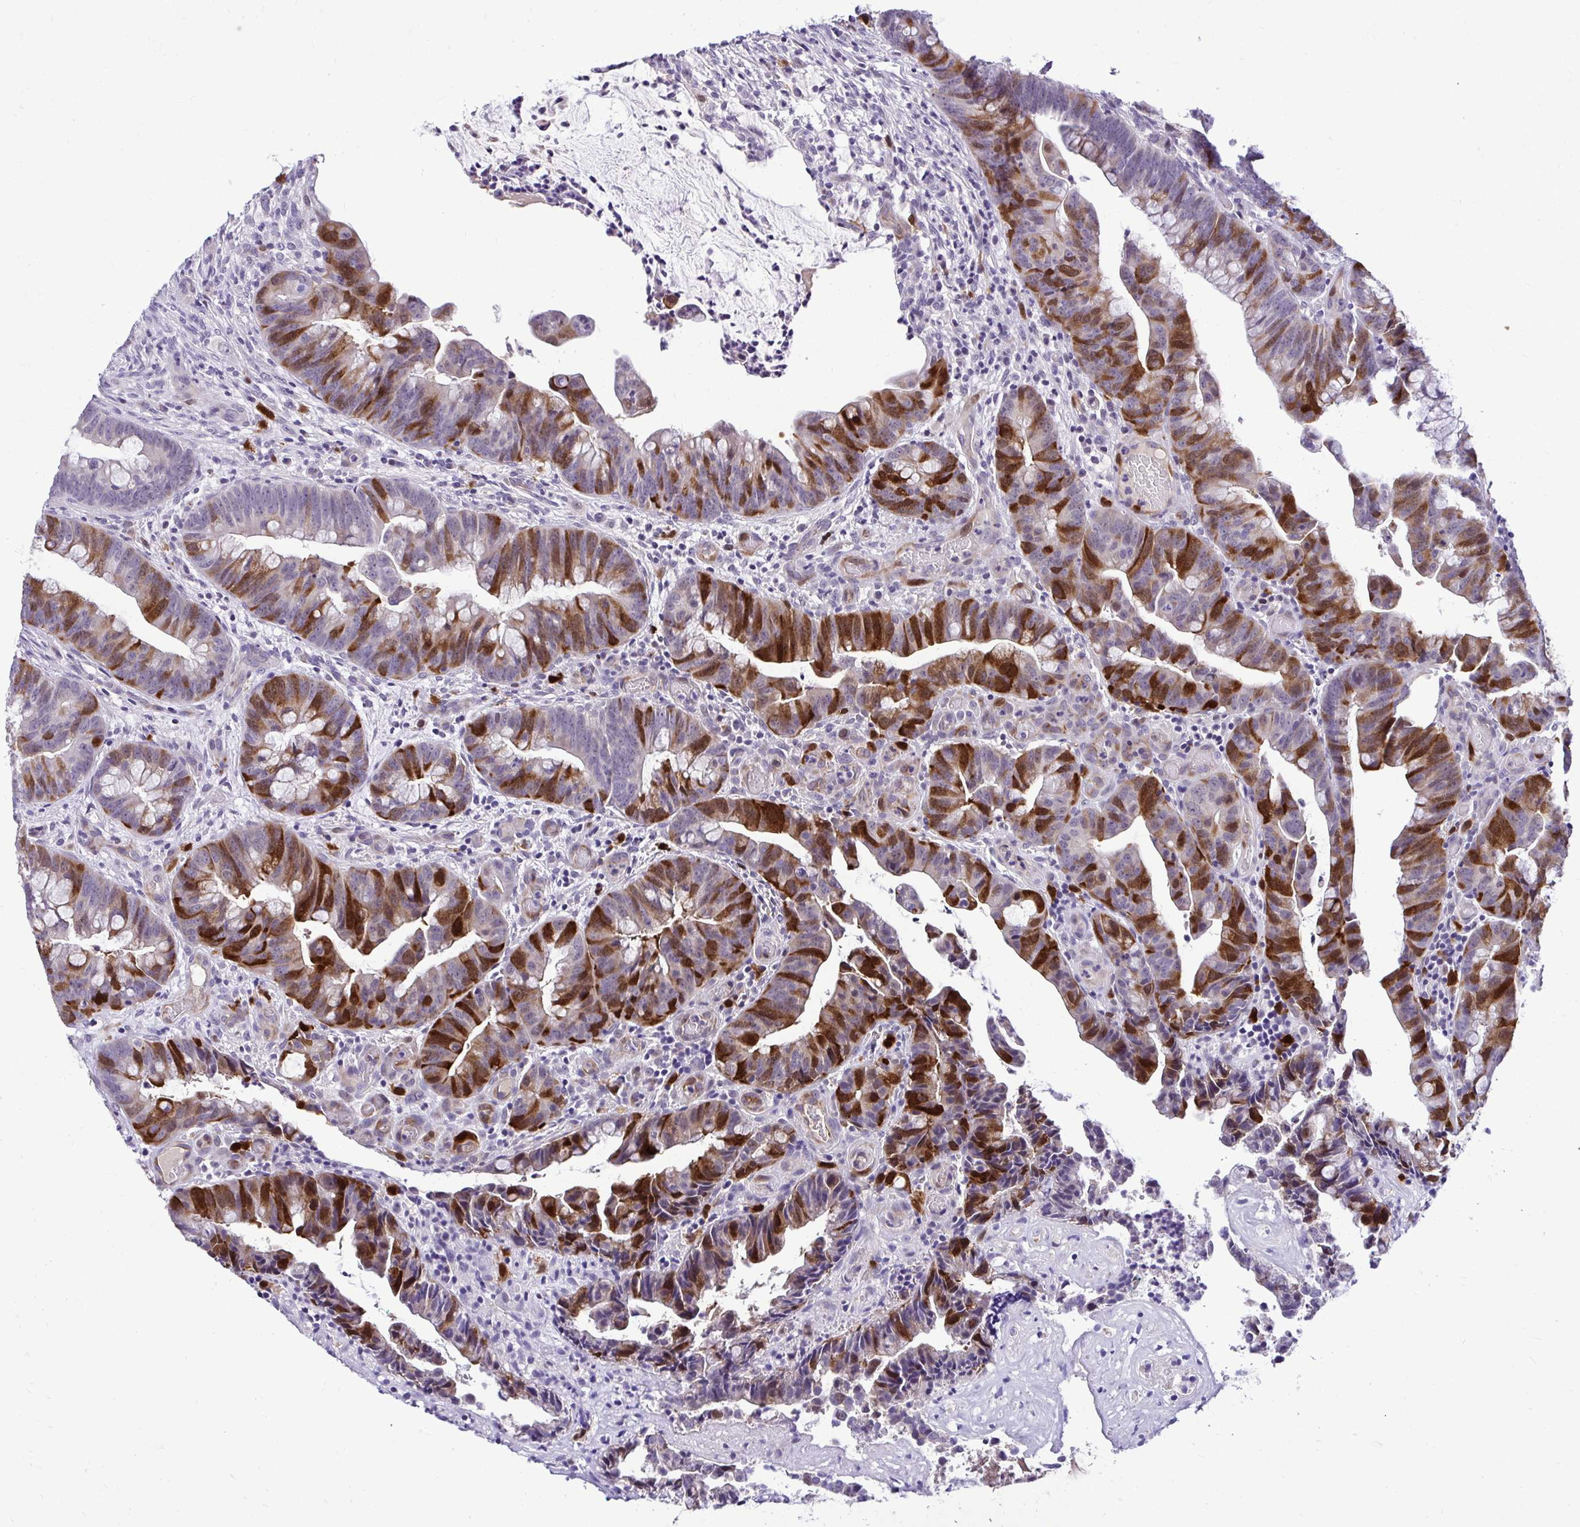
{"staining": {"intensity": "strong", "quantity": "25%-75%", "location": "cytoplasmic/membranous,nuclear"}, "tissue": "colorectal cancer", "cell_type": "Tumor cells", "image_type": "cancer", "snomed": [{"axis": "morphology", "description": "Adenocarcinoma, NOS"}, {"axis": "topography", "description": "Colon"}], "caption": "Strong cytoplasmic/membranous and nuclear positivity is appreciated in about 25%-75% of tumor cells in colorectal cancer. The protein is shown in brown color, while the nuclei are stained blue.", "gene": "CDC20", "patient": {"sex": "male", "age": 62}}